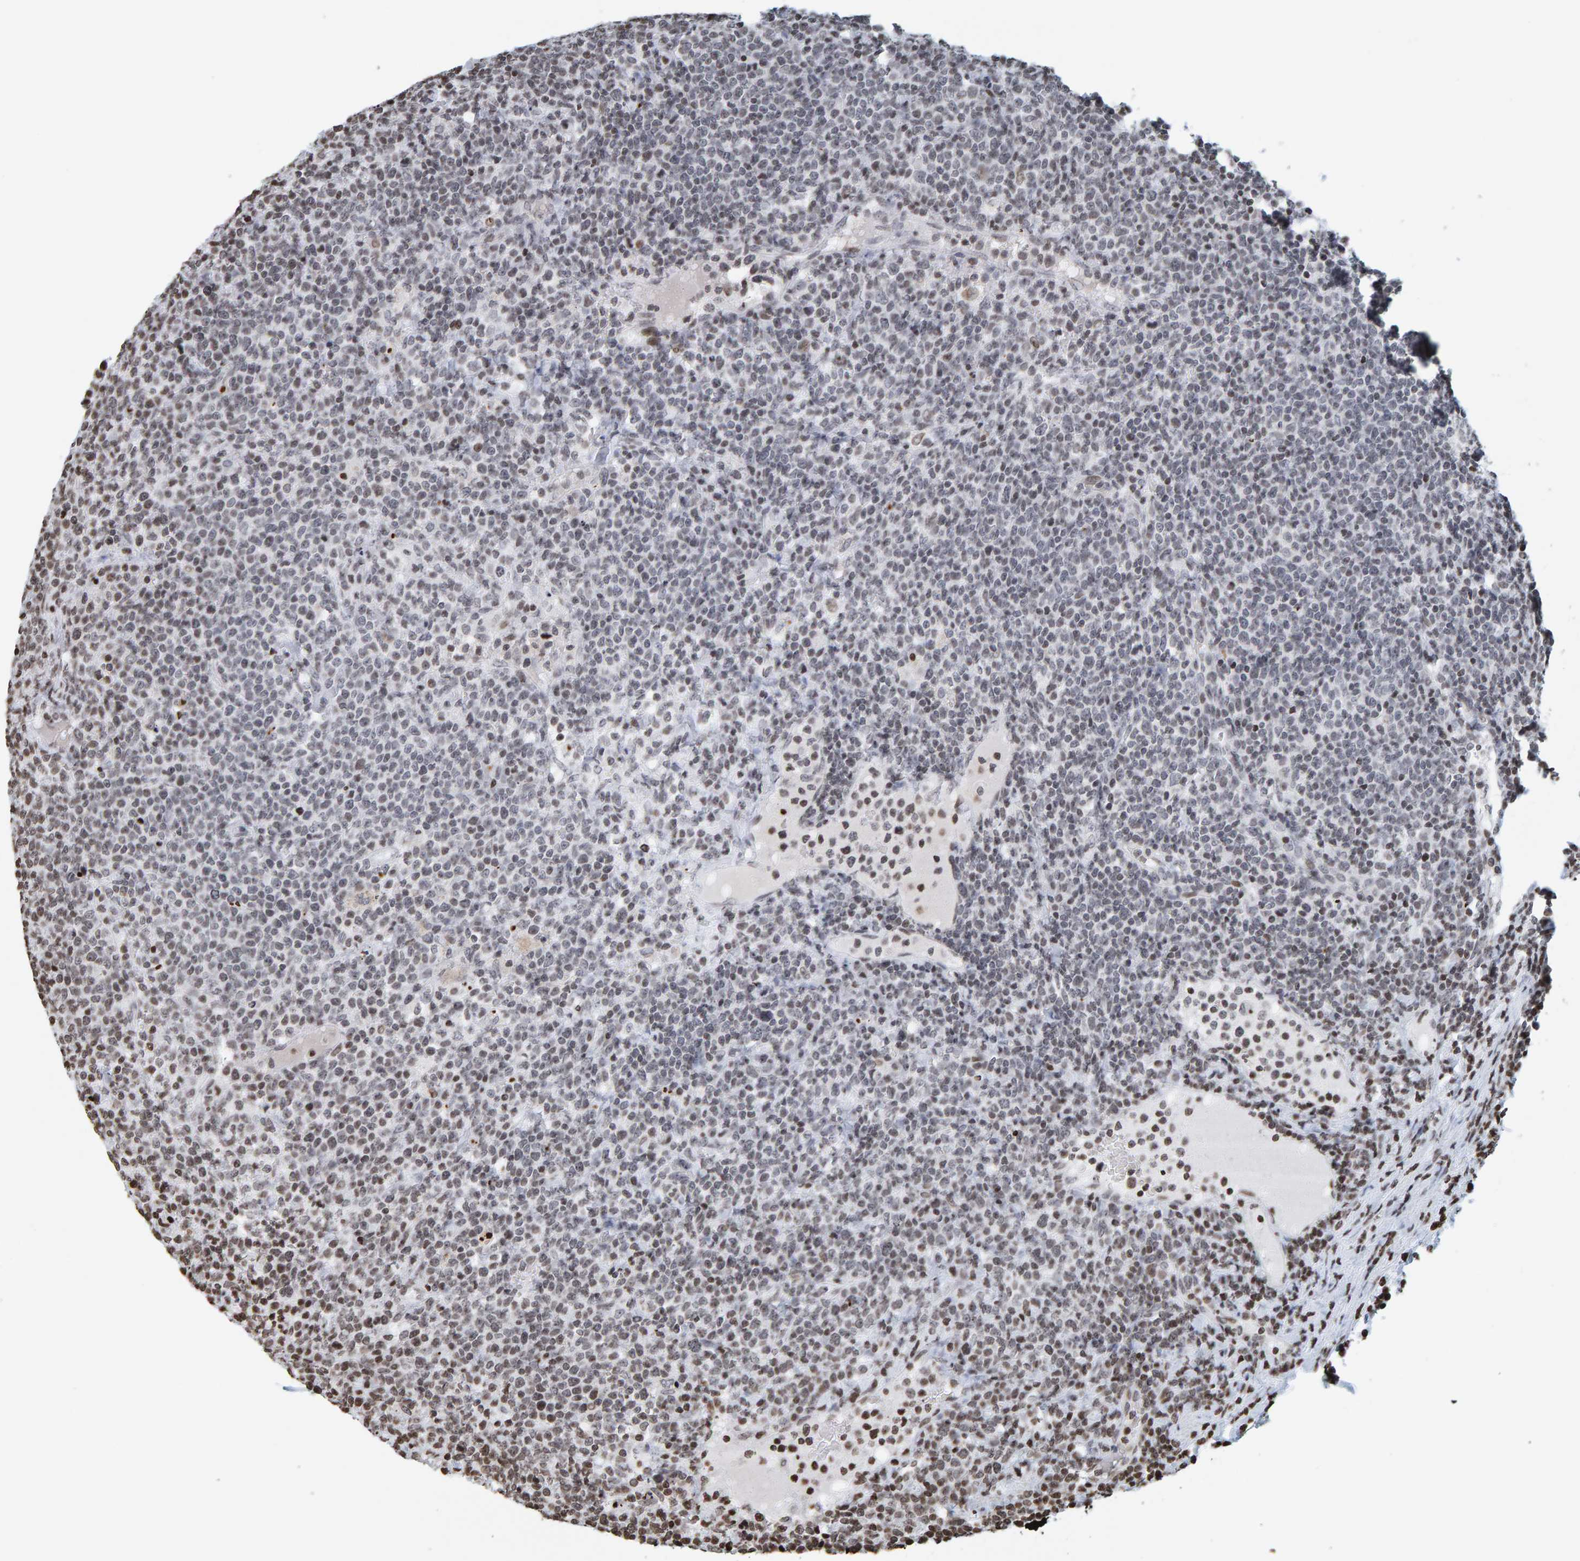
{"staining": {"intensity": "weak", "quantity": "<25%", "location": "nuclear"}, "tissue": "lymphoma", "cell_type": "Tumor cells", "image_type": "cancer", "snomed": [{"axis": "morphology", "description": "Malignant lymphoma, non-Hodgkin's type, High grade"}, {"axis": "topography", "description": "Lymph node"}], "caption": "Immunohistochemistry of lymphoma reveals no staining in tumor cells. (Brightfield microscopy of DAB (3,3'-diaminobenzidine) immunohistochemistry (IHC) at high magnification).", "gene": "BRF2", "patient": {"sex": "male", "age": 61}}